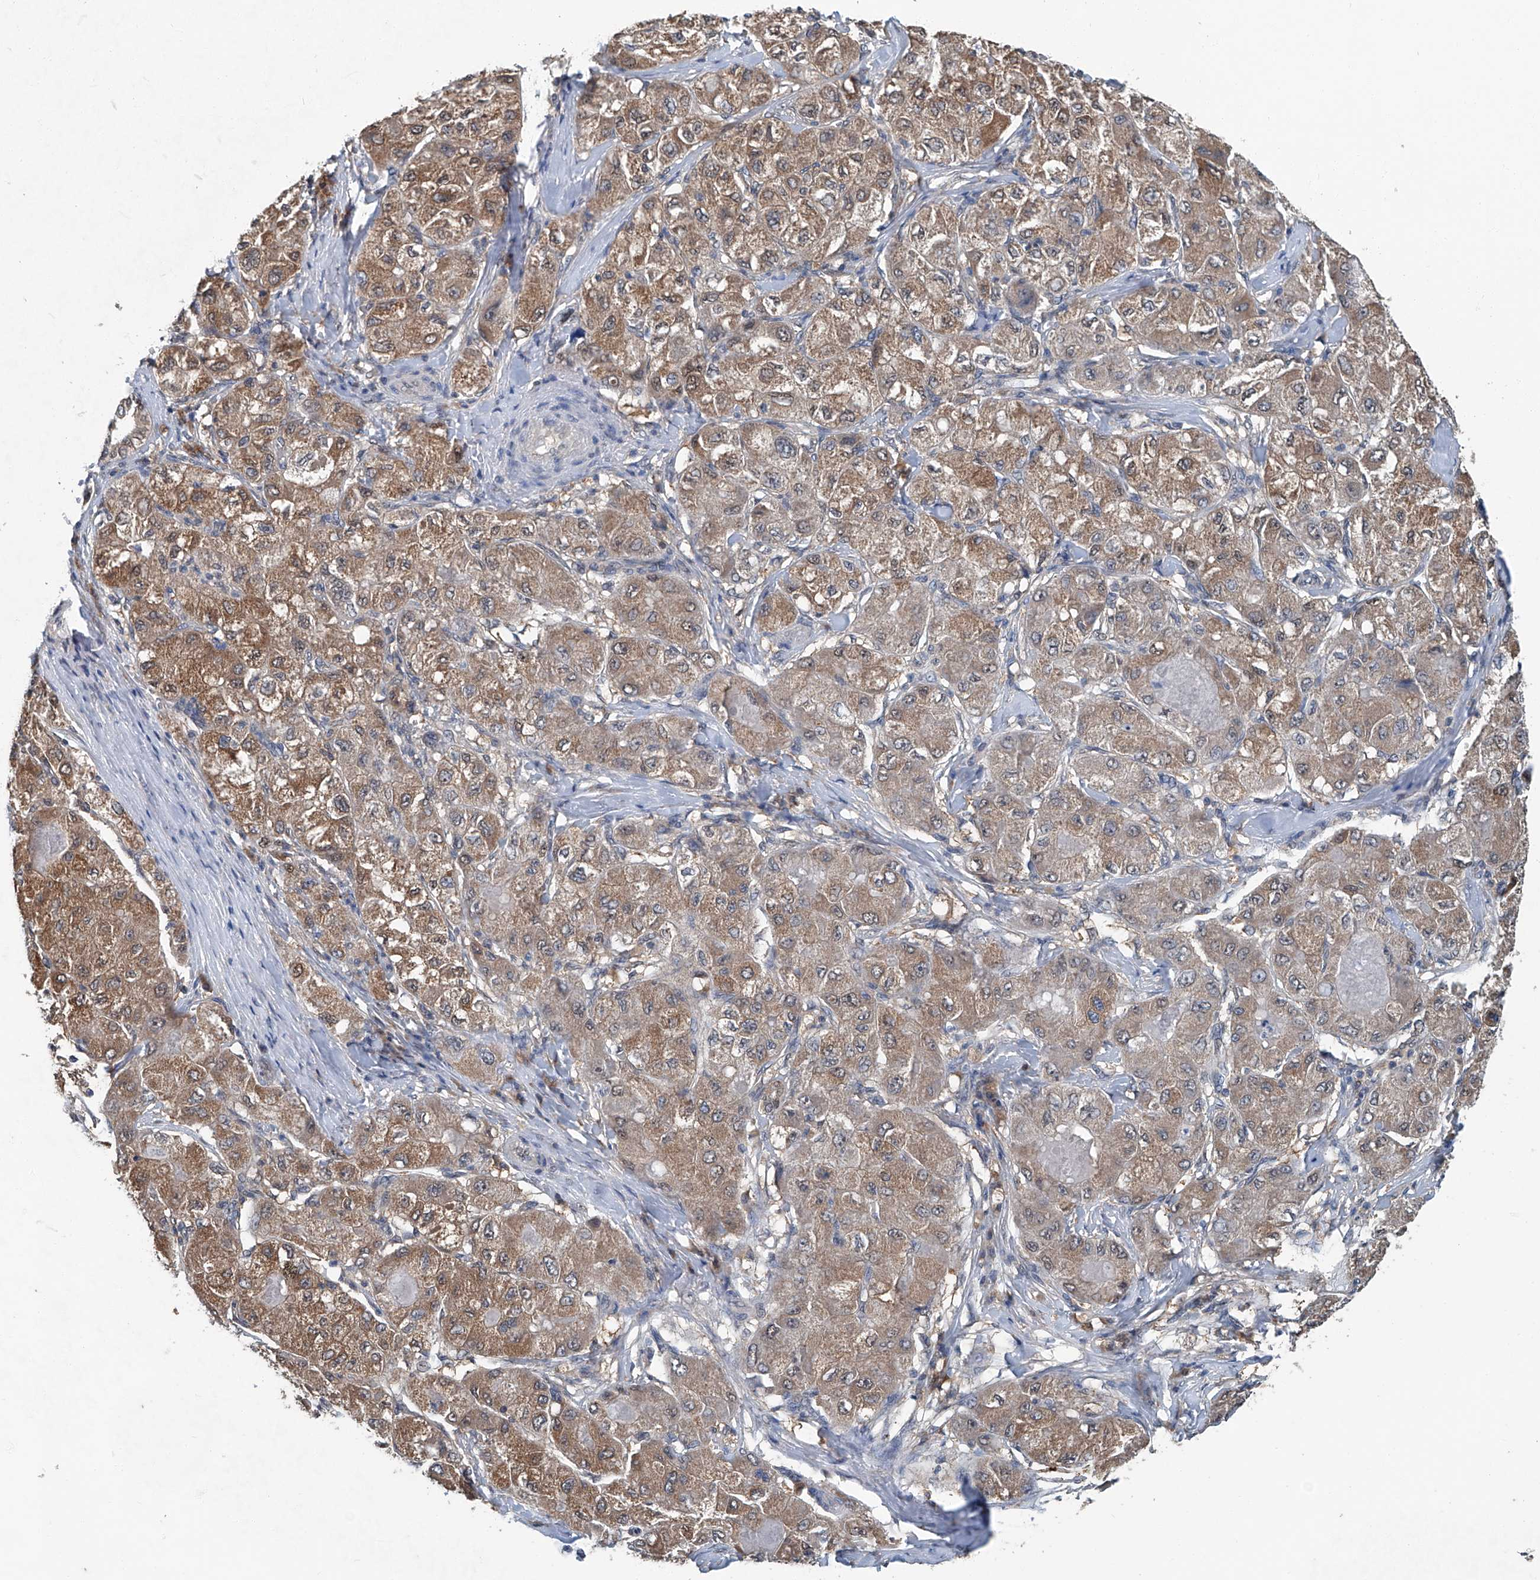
{"staining": {"intensity": "moderate", "quantity": ">75%", "location": "cytoplasmic/membranous"}, "tissue": "liver cancer", "cell_type": "Tumor cells", "image_type": "cancer", "snomed": [{"axis": "morphology", "description": "Carcinoma, Hepatocellular, NOS"}, {"axis": "topography", "description": "Liver"}], "caption": "Human liver cancer stained for a protein (brown) displays moderate cytoplasmic/membranous positive expression in approximately >75% of tumor cells.", "gene": "CLK1", "patient": {"sex": "male", "age": 80}}